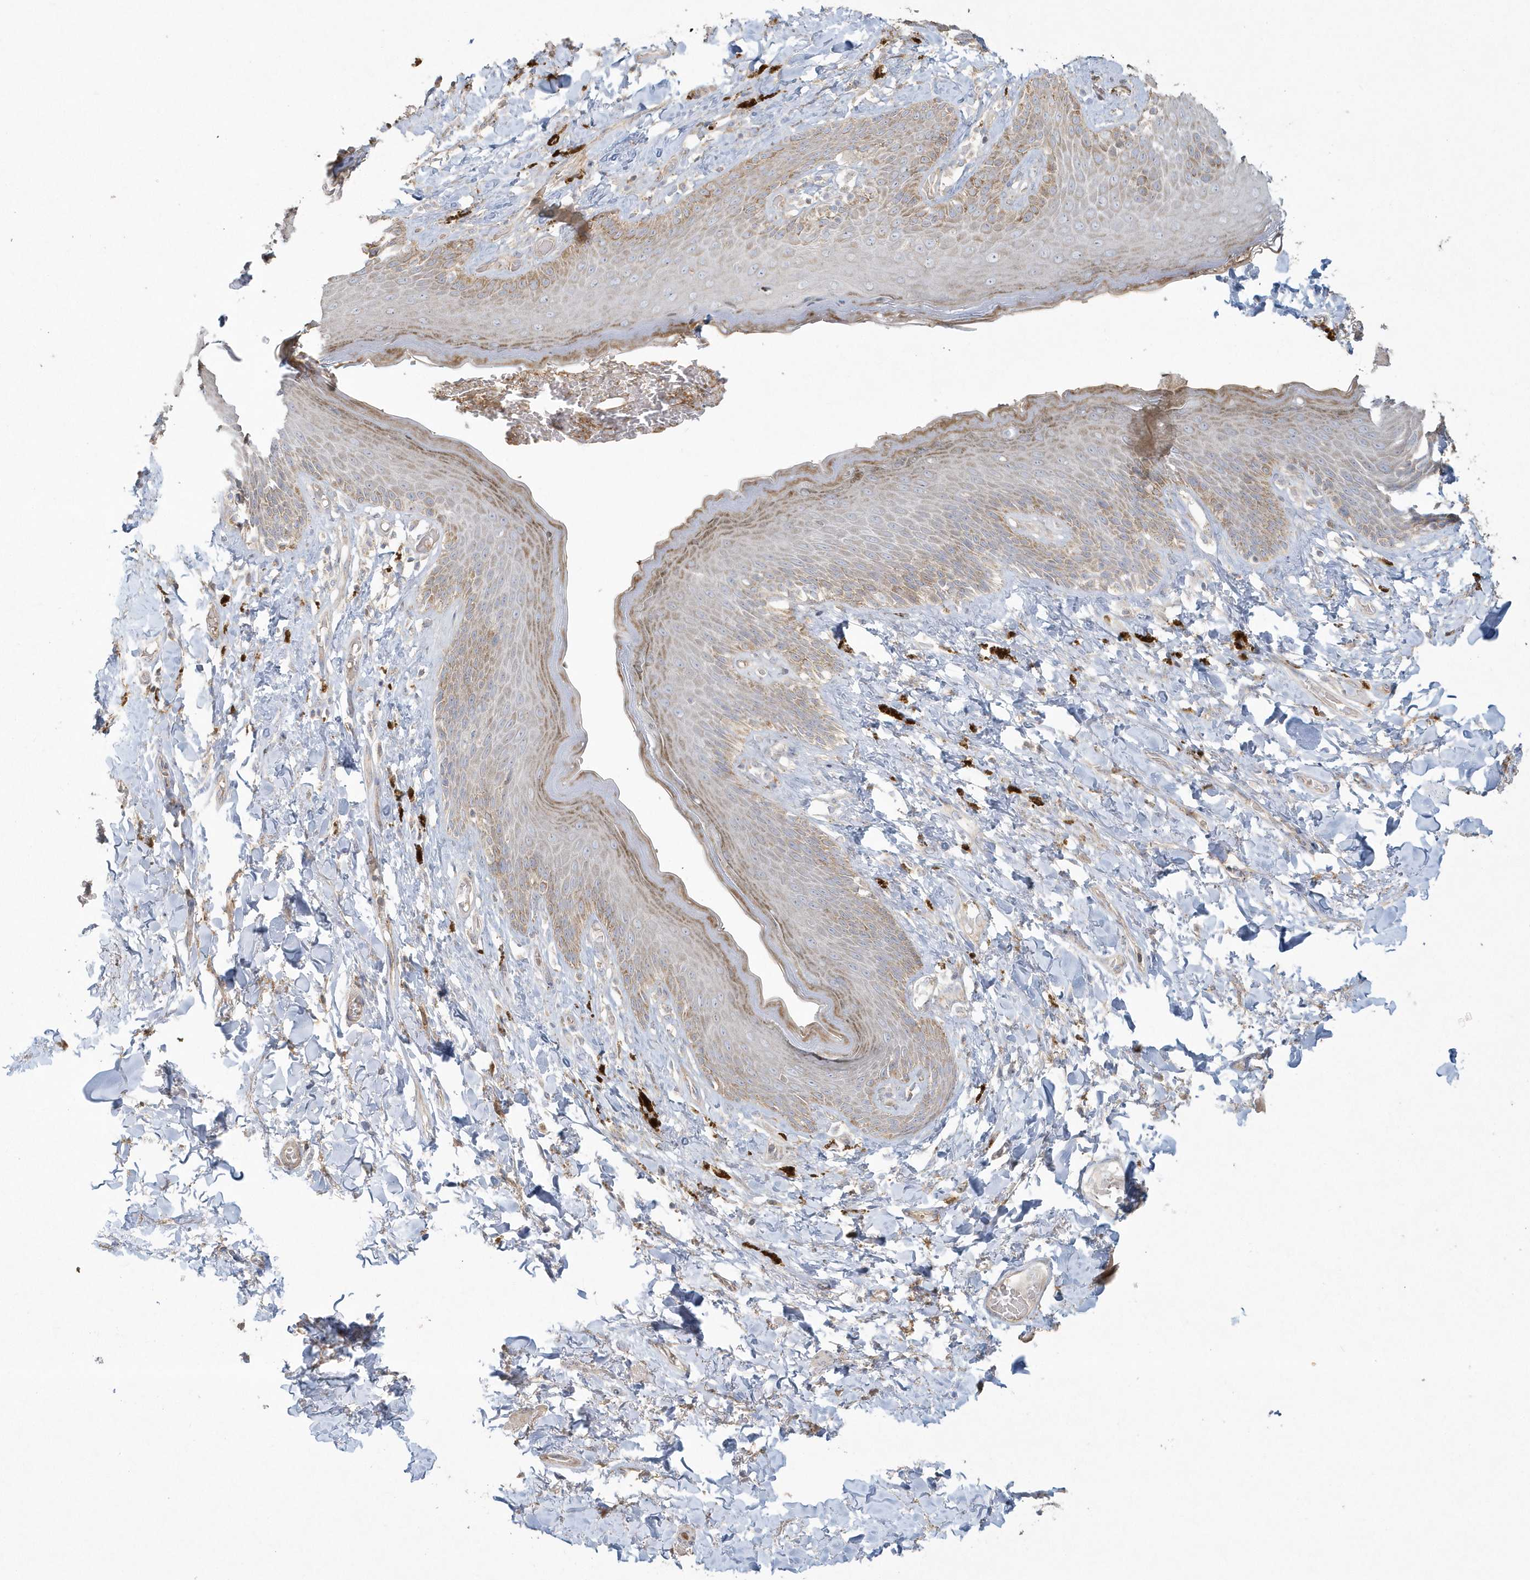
{"staining": {"intensity": "moderate", "quantity": "<25%", "location": "cytoplasmic/membranous"}, "tissue": "skin", "cell_type": "Epidermal cells", "image_type": "normal", "snomed": [{"axis": "morphology", "description": "Normal tissue, NOS"}, {"axis": "topography", "description": "Anal"}], "caption": "This histopathology image reveals unremarkable skin stained with immunohistochemistry (IHC) to label a protein in brown. The cytoplasmic/membranous of epidermal cells show moderate positivity for the protein. Nuclei are counter-stained blue.", "gene": "BLTP3A", "patient": {"sex": "female", "age": 78}}